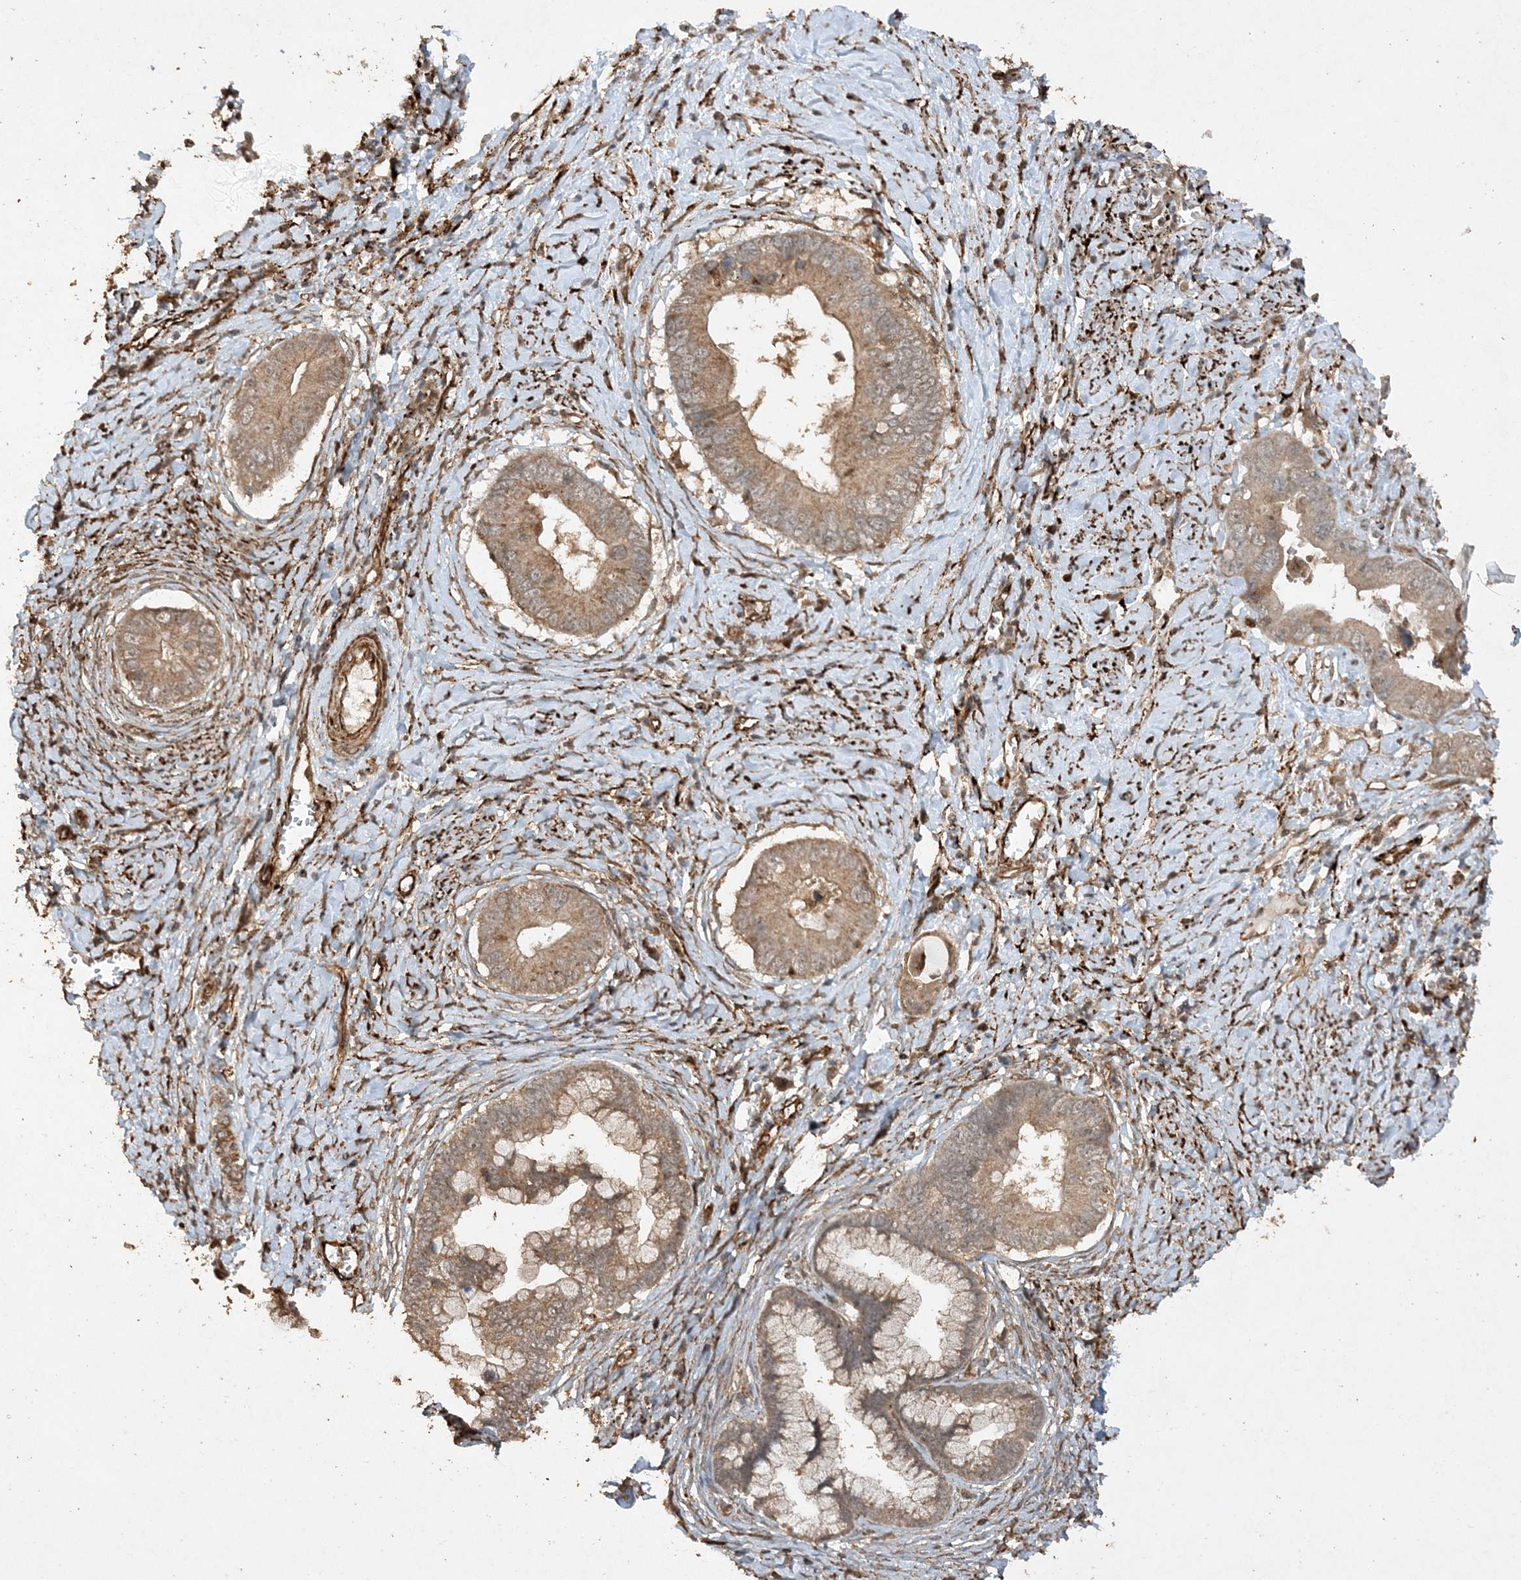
{"staining": {"intensity": "moderate", "quantity": ">75%", "location": "cytoplasmic/membranous"}, "tissue": "cervical cancer", "cell_type": "Tumor cells", "image_type": "cancer", "snomed": [{"axis": "morphology", "description": "Adenocarcinoma, NOS"}, {"axis": "topography", "description": "Cervix"}], "caption": "Protein analysis of cervical cancer tissue exhibits moderate cytoplasmic/membranous positivity in about >75% of tumor cells. The protein of interest is shown in brown color, while the nuclei are stained blue.", "gene": "AVPI1", "patient": {"sex": "female", "age": 44}}